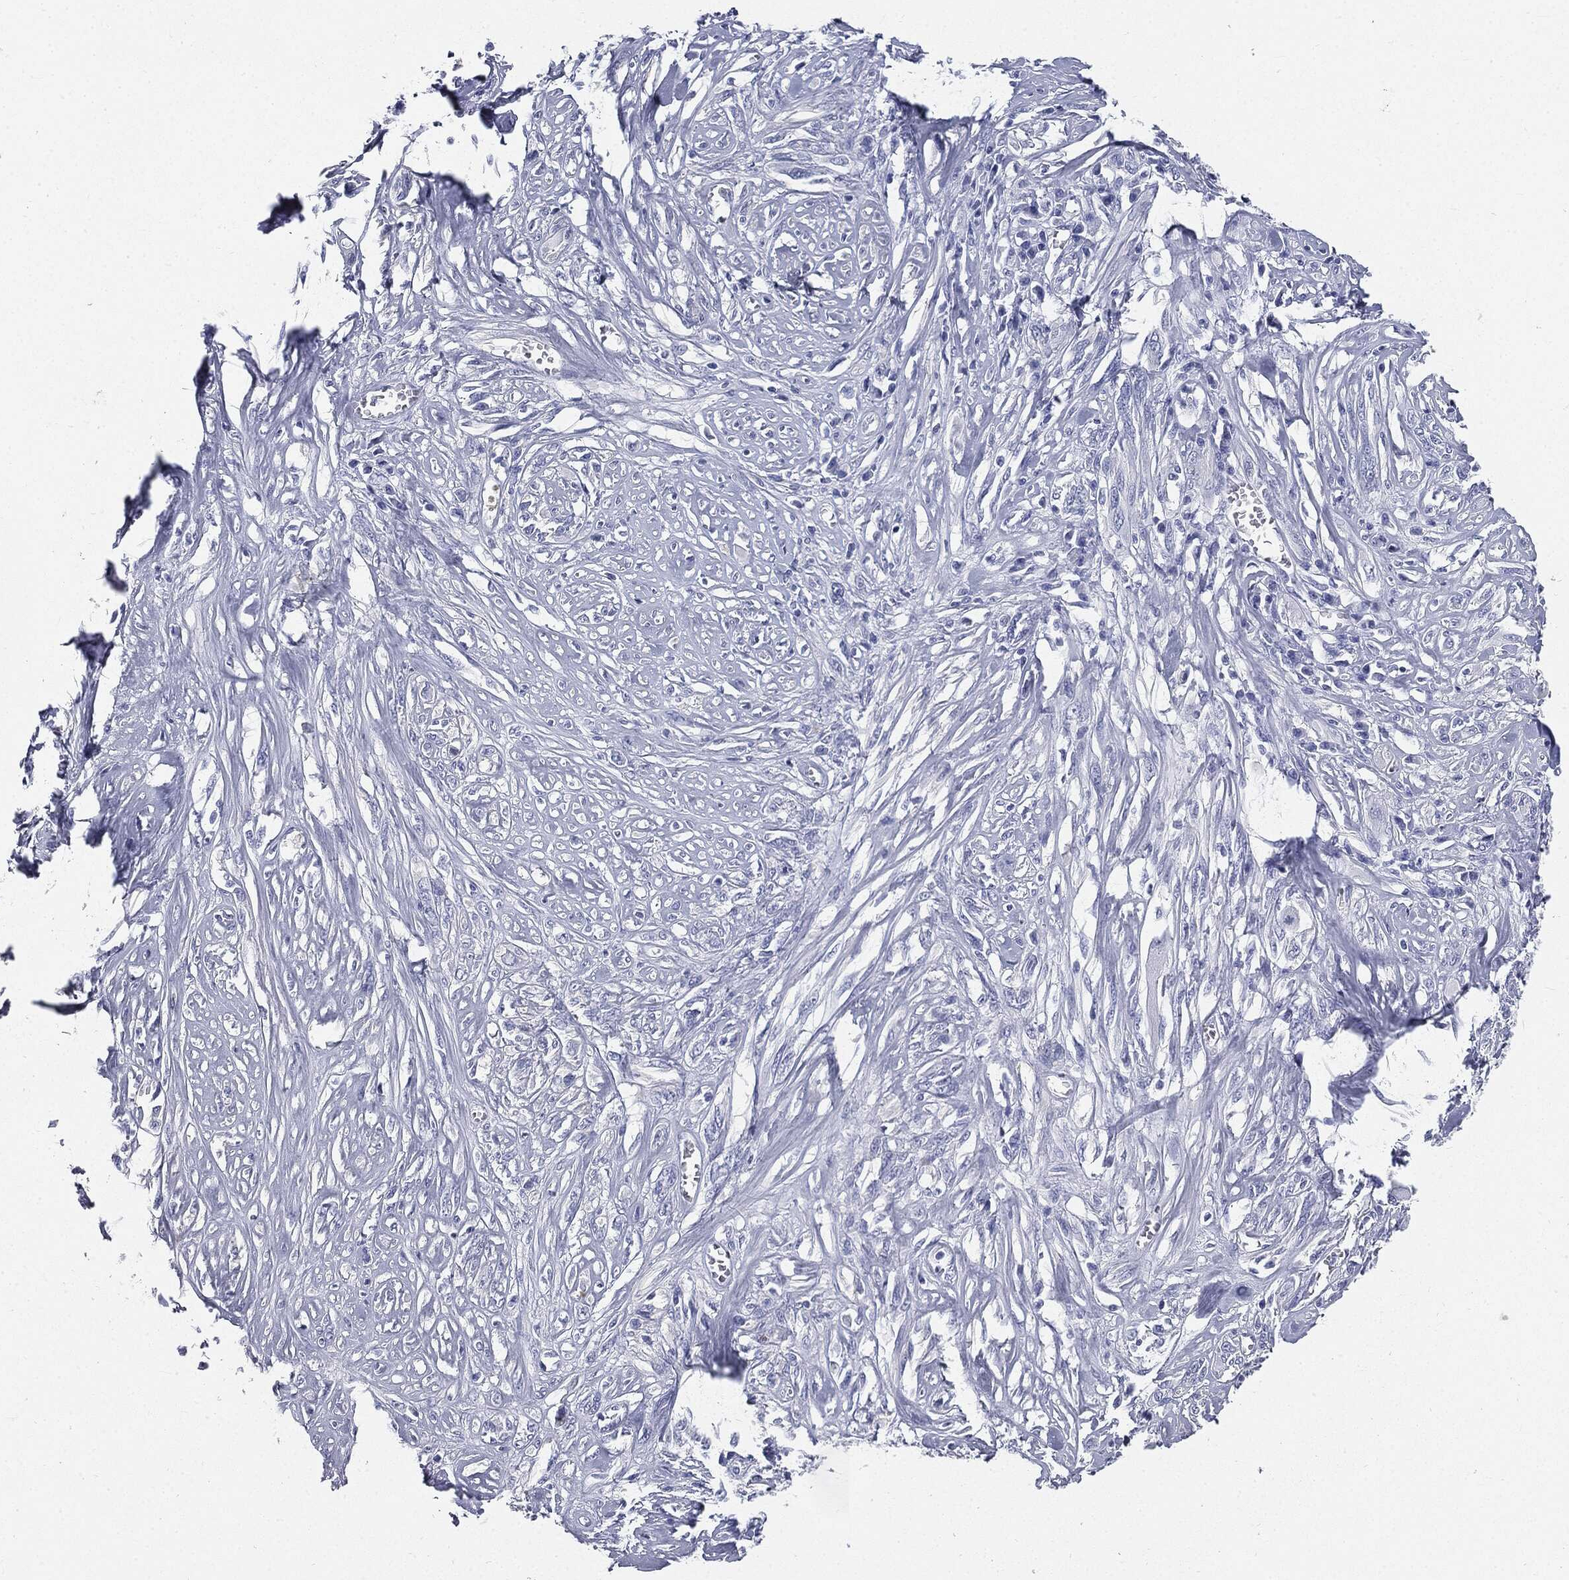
{"staining": {"intensity": "negative", "quantity": "none", "location": "none"}, "tissue": "melanoma", "cell_type": "Tumor cells", "image_type": "cancer", "snomed": [{"axis": "morphology", "description": "Malignant melanoma, NOS"}, {"axis": "topography", "description": "Skin"}], "caption": "Immunohistochemical staining of human melanoma shows no significant positivity in tumor cells.", "gene": "CUZD1", "patient": {"sex": "female", "age": 91}}